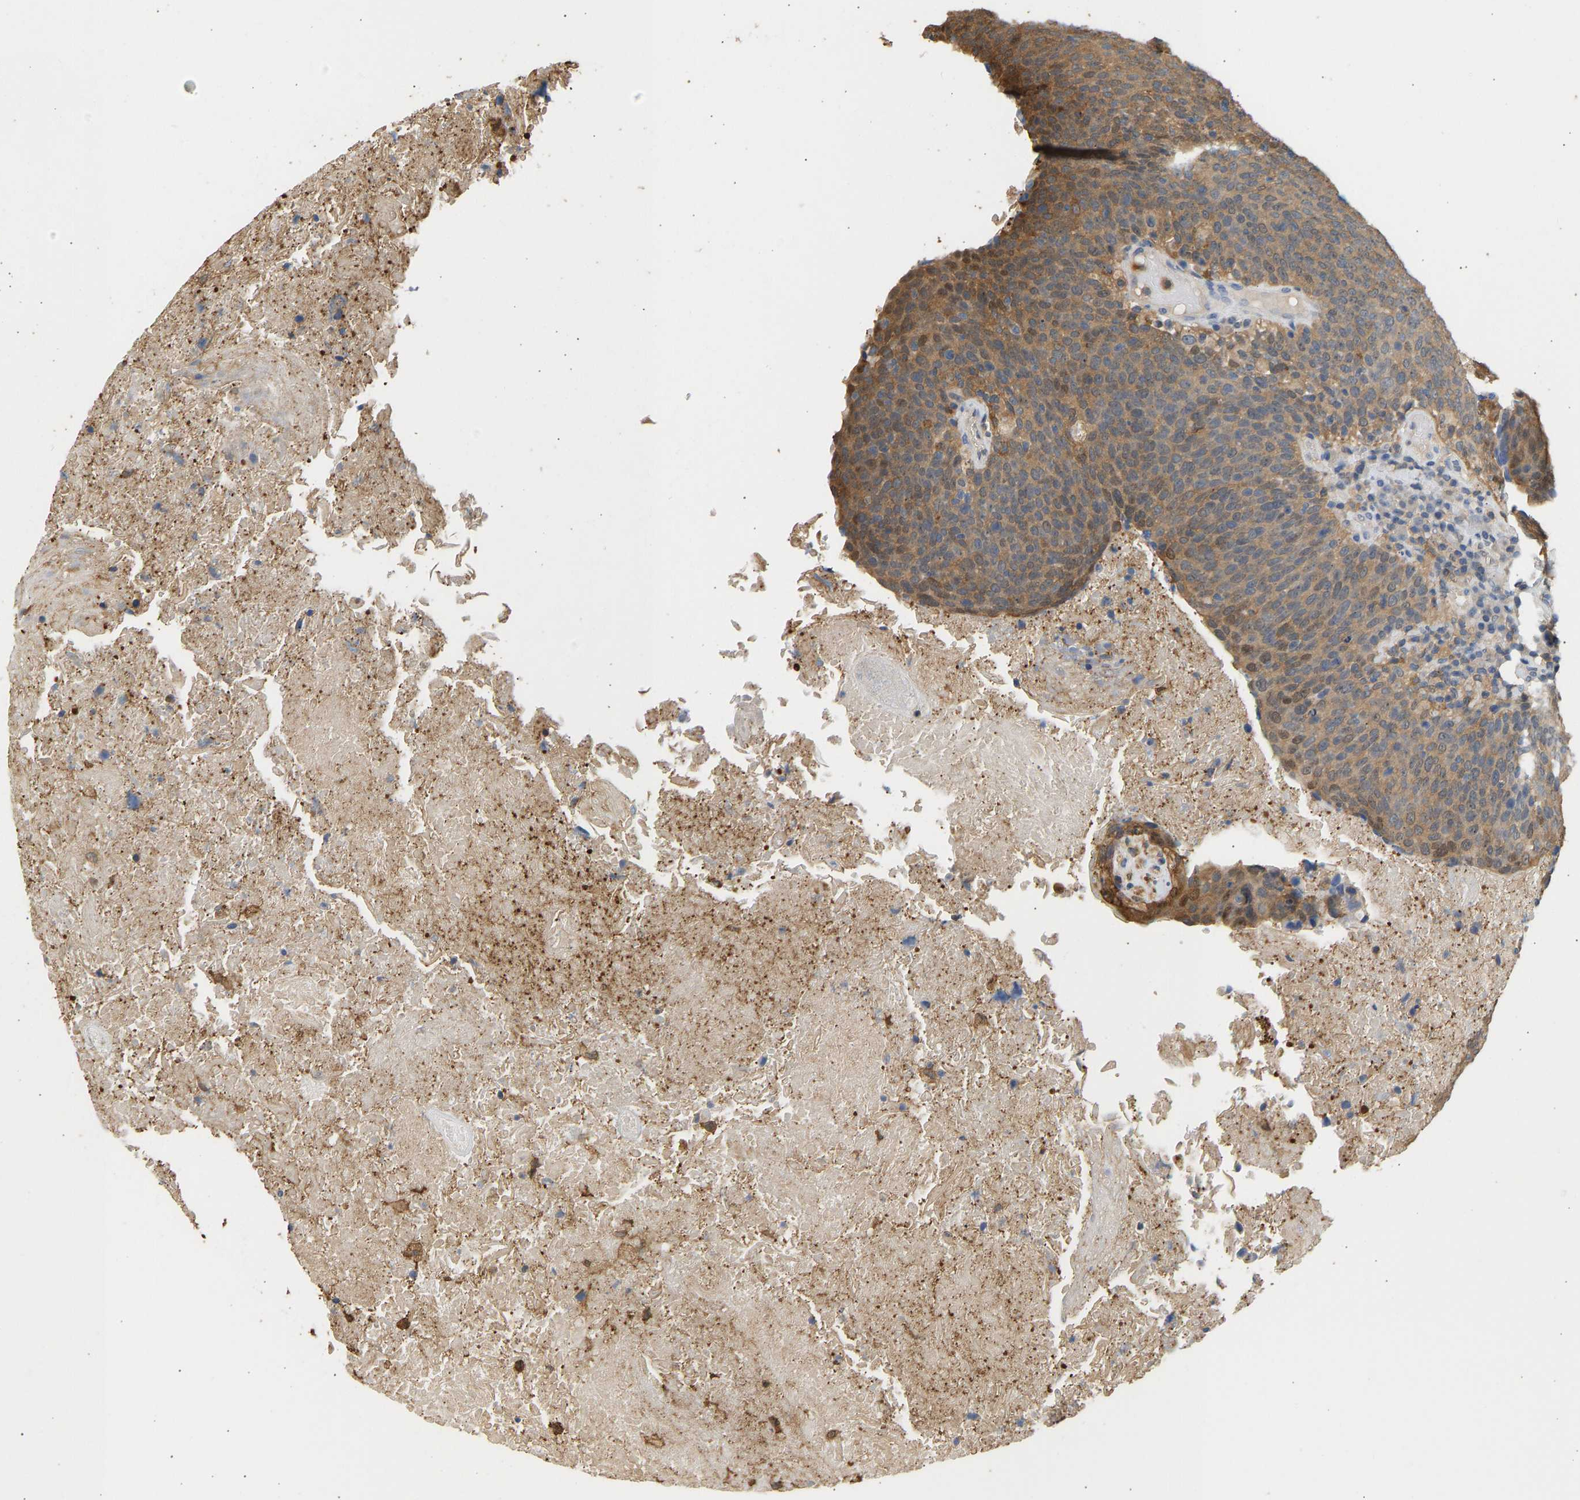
{"staining": {"intensity": "moderate", "quantity": ">75%", "location": "cytoplasmic/membranous"}, "tissue": "head and neck cancer", "cell_type": "Tumor cells", "image_type": "cancer", "snomed": [{"axis": "morphology", "description": "Squamous cell carcinoma, NOS"}, {"axis": "morphology", "description": "Squamous cell carcinoma, metastatic, NOS"}, {"axis": "topography", "description": "Lymph node"}, {"axis": "topography", "description": "Head-Neck"}], "caption": "Immunohistochemical staining of head and neck metastatic squamous cell carcinoma reveals moderate cytoplasmic/membranous protein expression in about >75% of tumor cells.", "gene": "ENO1", "patient": {"sex": "male", "age": 62}}